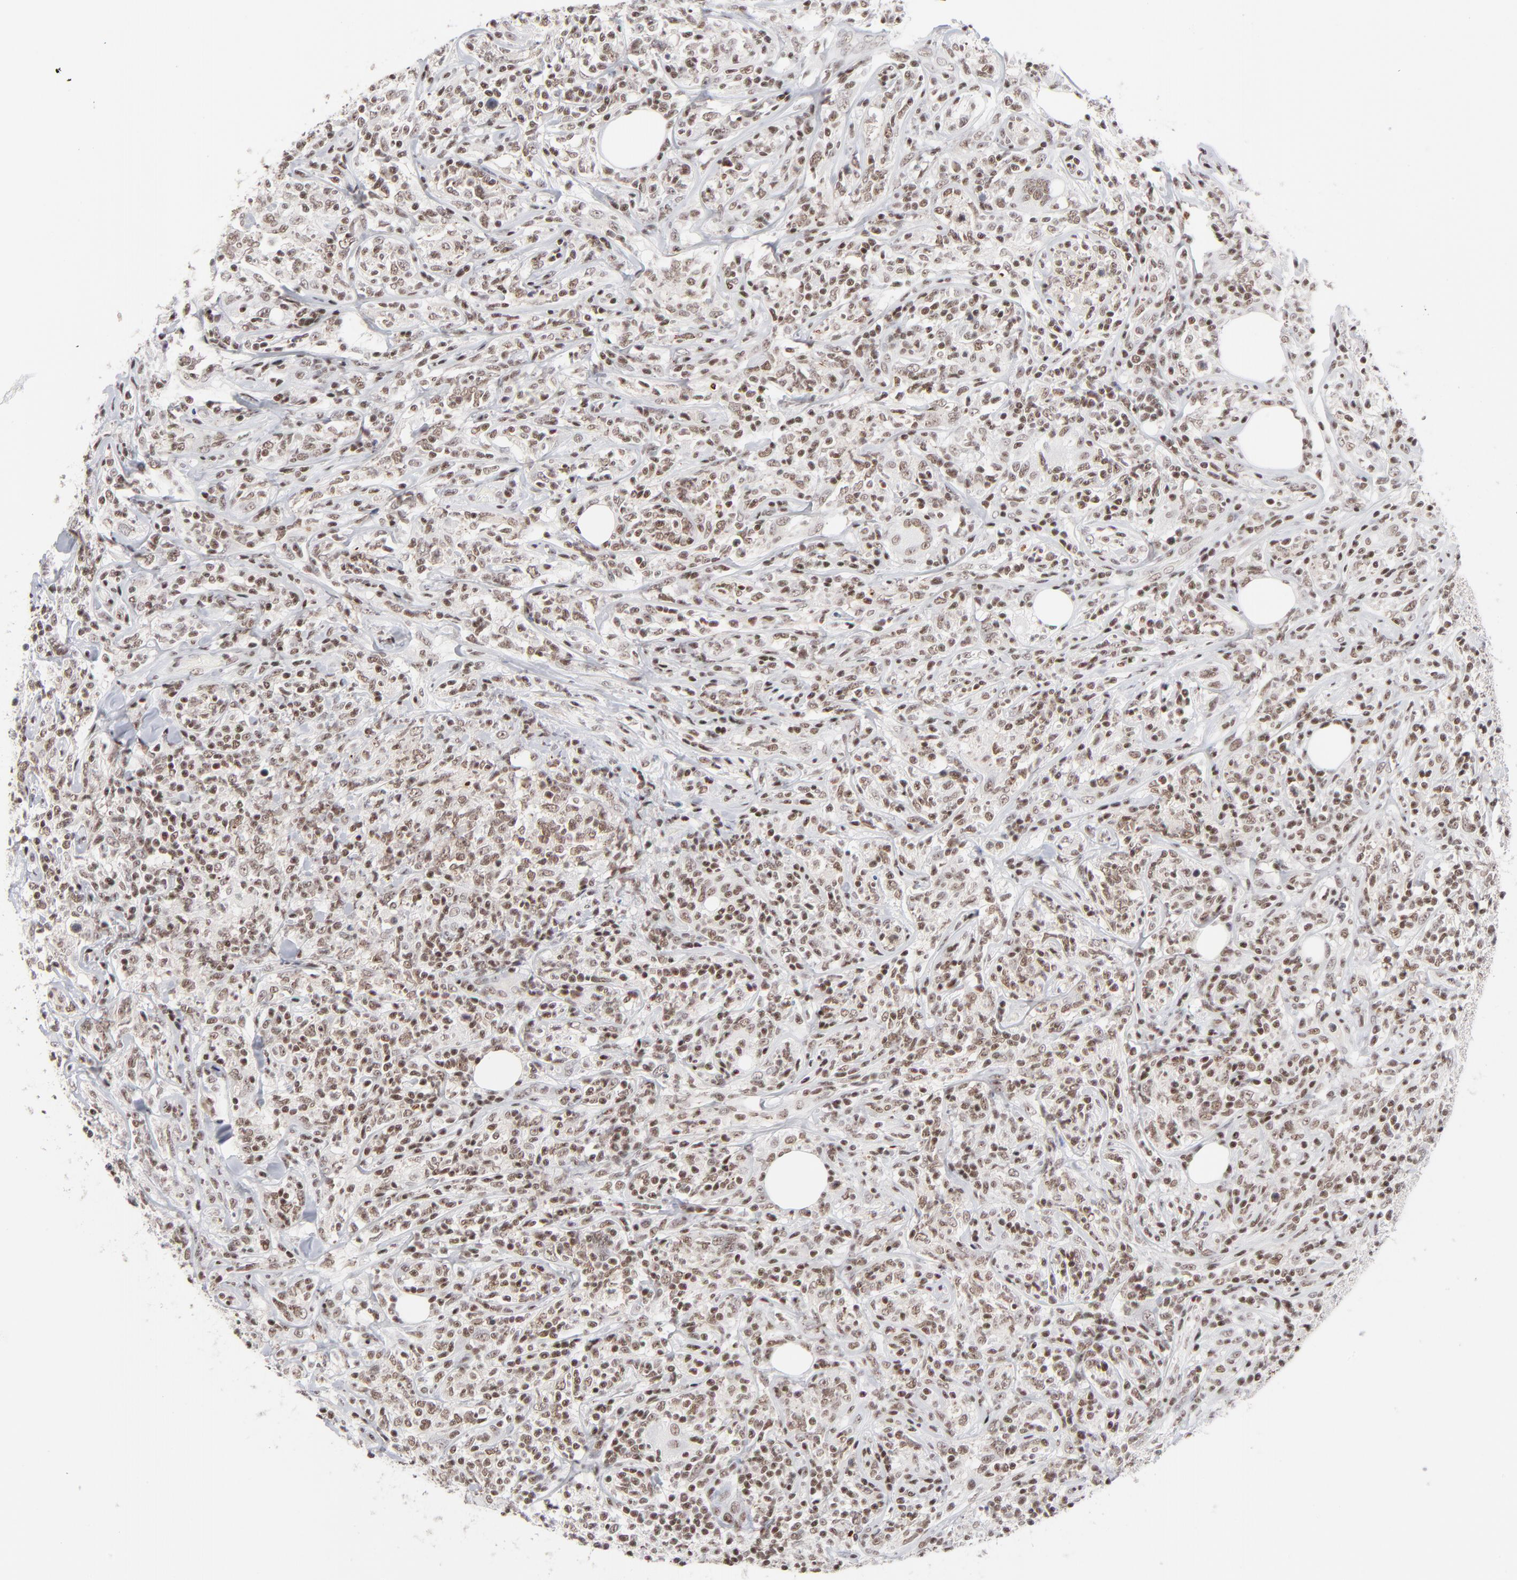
{"staining": {"intensity": "weak", "quantity": ">75%", "location": "nuclear"}, "tissue": "lymphoma", "cell_type": "Tumor cells", "image_type": "cancer", "snomed": [{"axis": "morphology", "description": "Malignant lymphoma, non-Hodgkin's type, High grade"}, {"axis": "topography", "description": "Lymph node"}], "caption": "IHC of lymphoma reveals low levels of weak nuclear positivity in approximately >75% of tumor cells.", "gene": "ZNF143", "patient": {"sex": "female", "age": 84}}